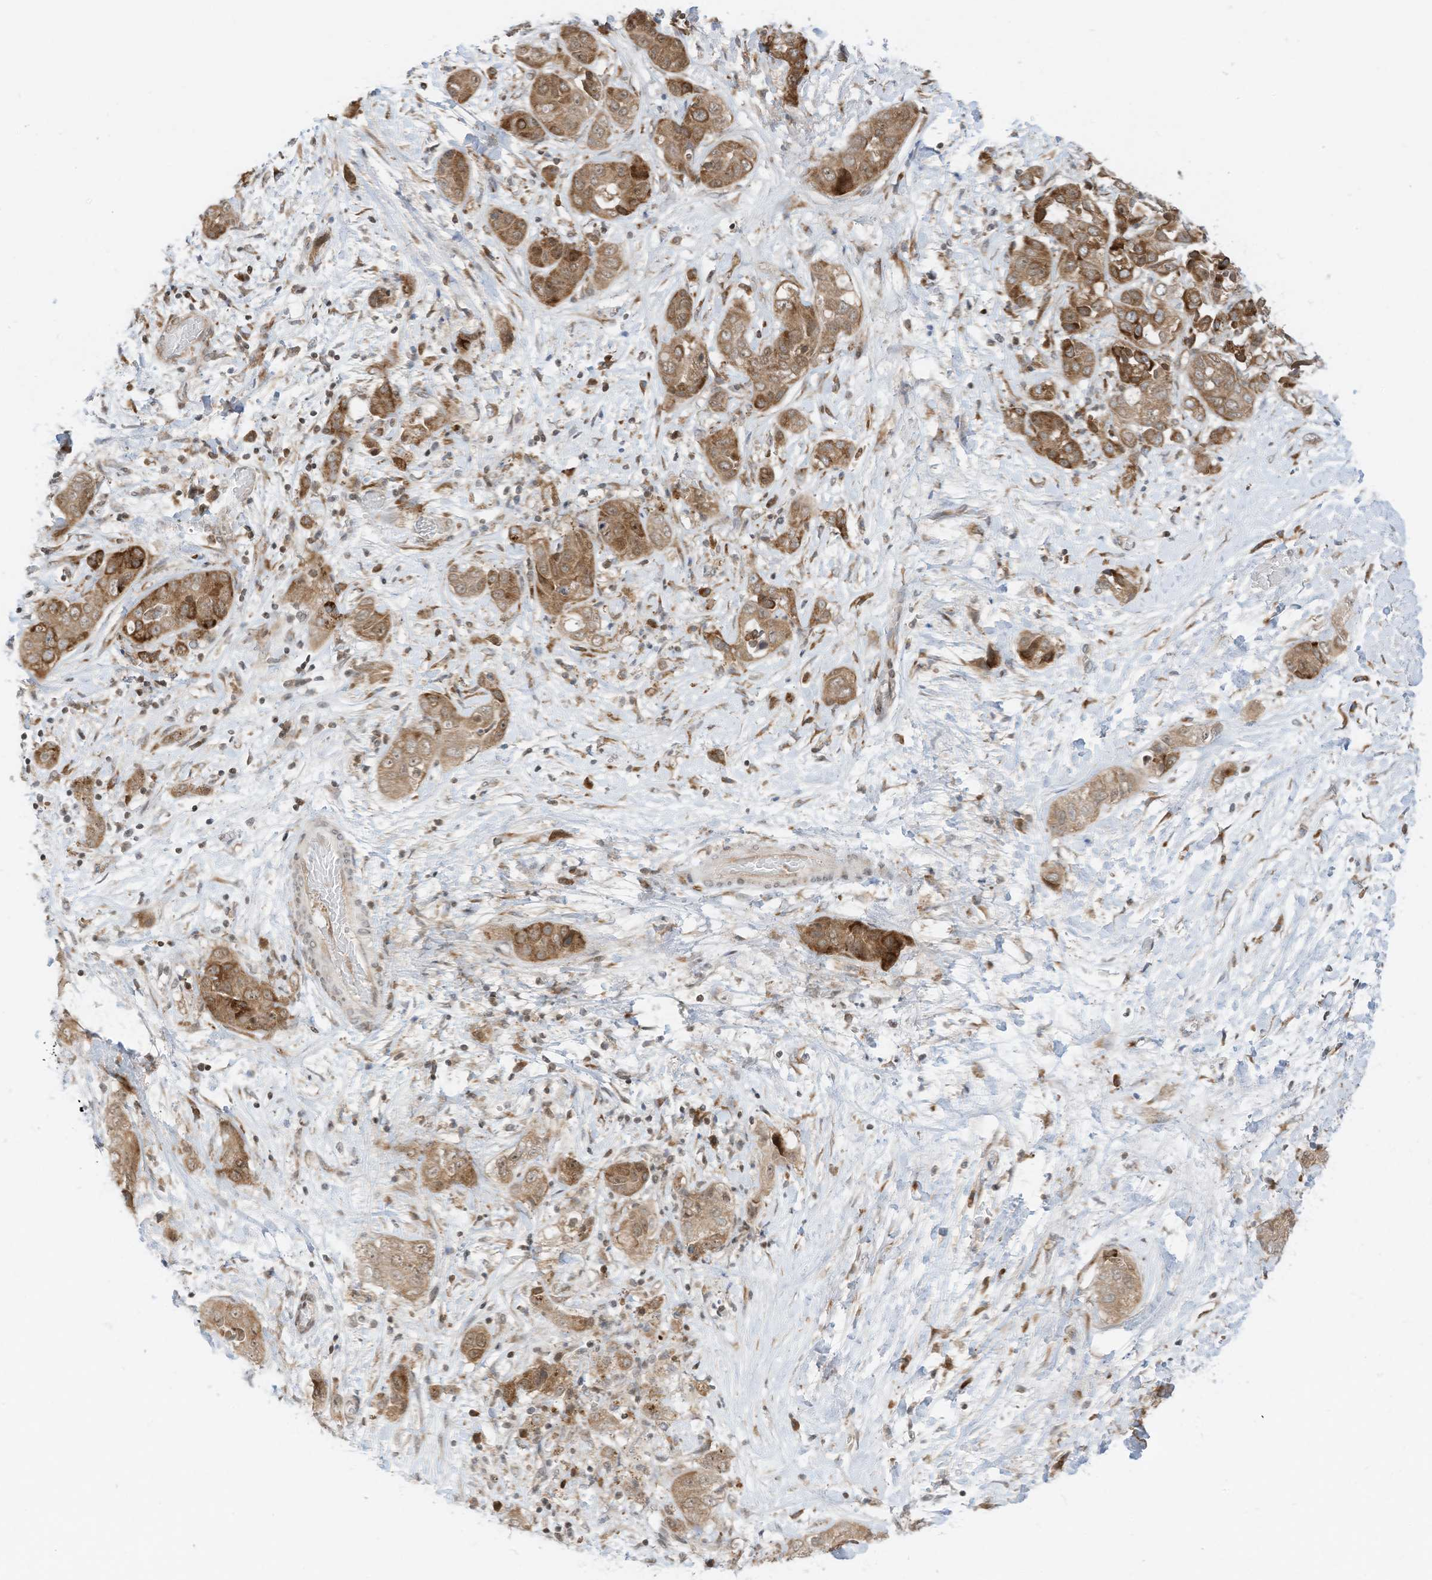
{"staining": {"intensity": "moderate", "quantity": ">75%", "location": "cytoplasmic/membranous"}, "tissue": "liver cancer", "cell_type": "Tumor cells", "image_type": "cancer", "snomed": [{"axis": "morphology", "description": "Cholangiocarcinoma"}, {"axis": "topography", "description": "Liver"}], "caption": "Moderate cytoplasmic/membranous positivity for a protein is present in approximately >75% of tumor cells of liver cholangiocarcinoma using immunohistochemistry (IHC).", "gene": "EDF1", "patient": {"sex": "female", "age": 52}}